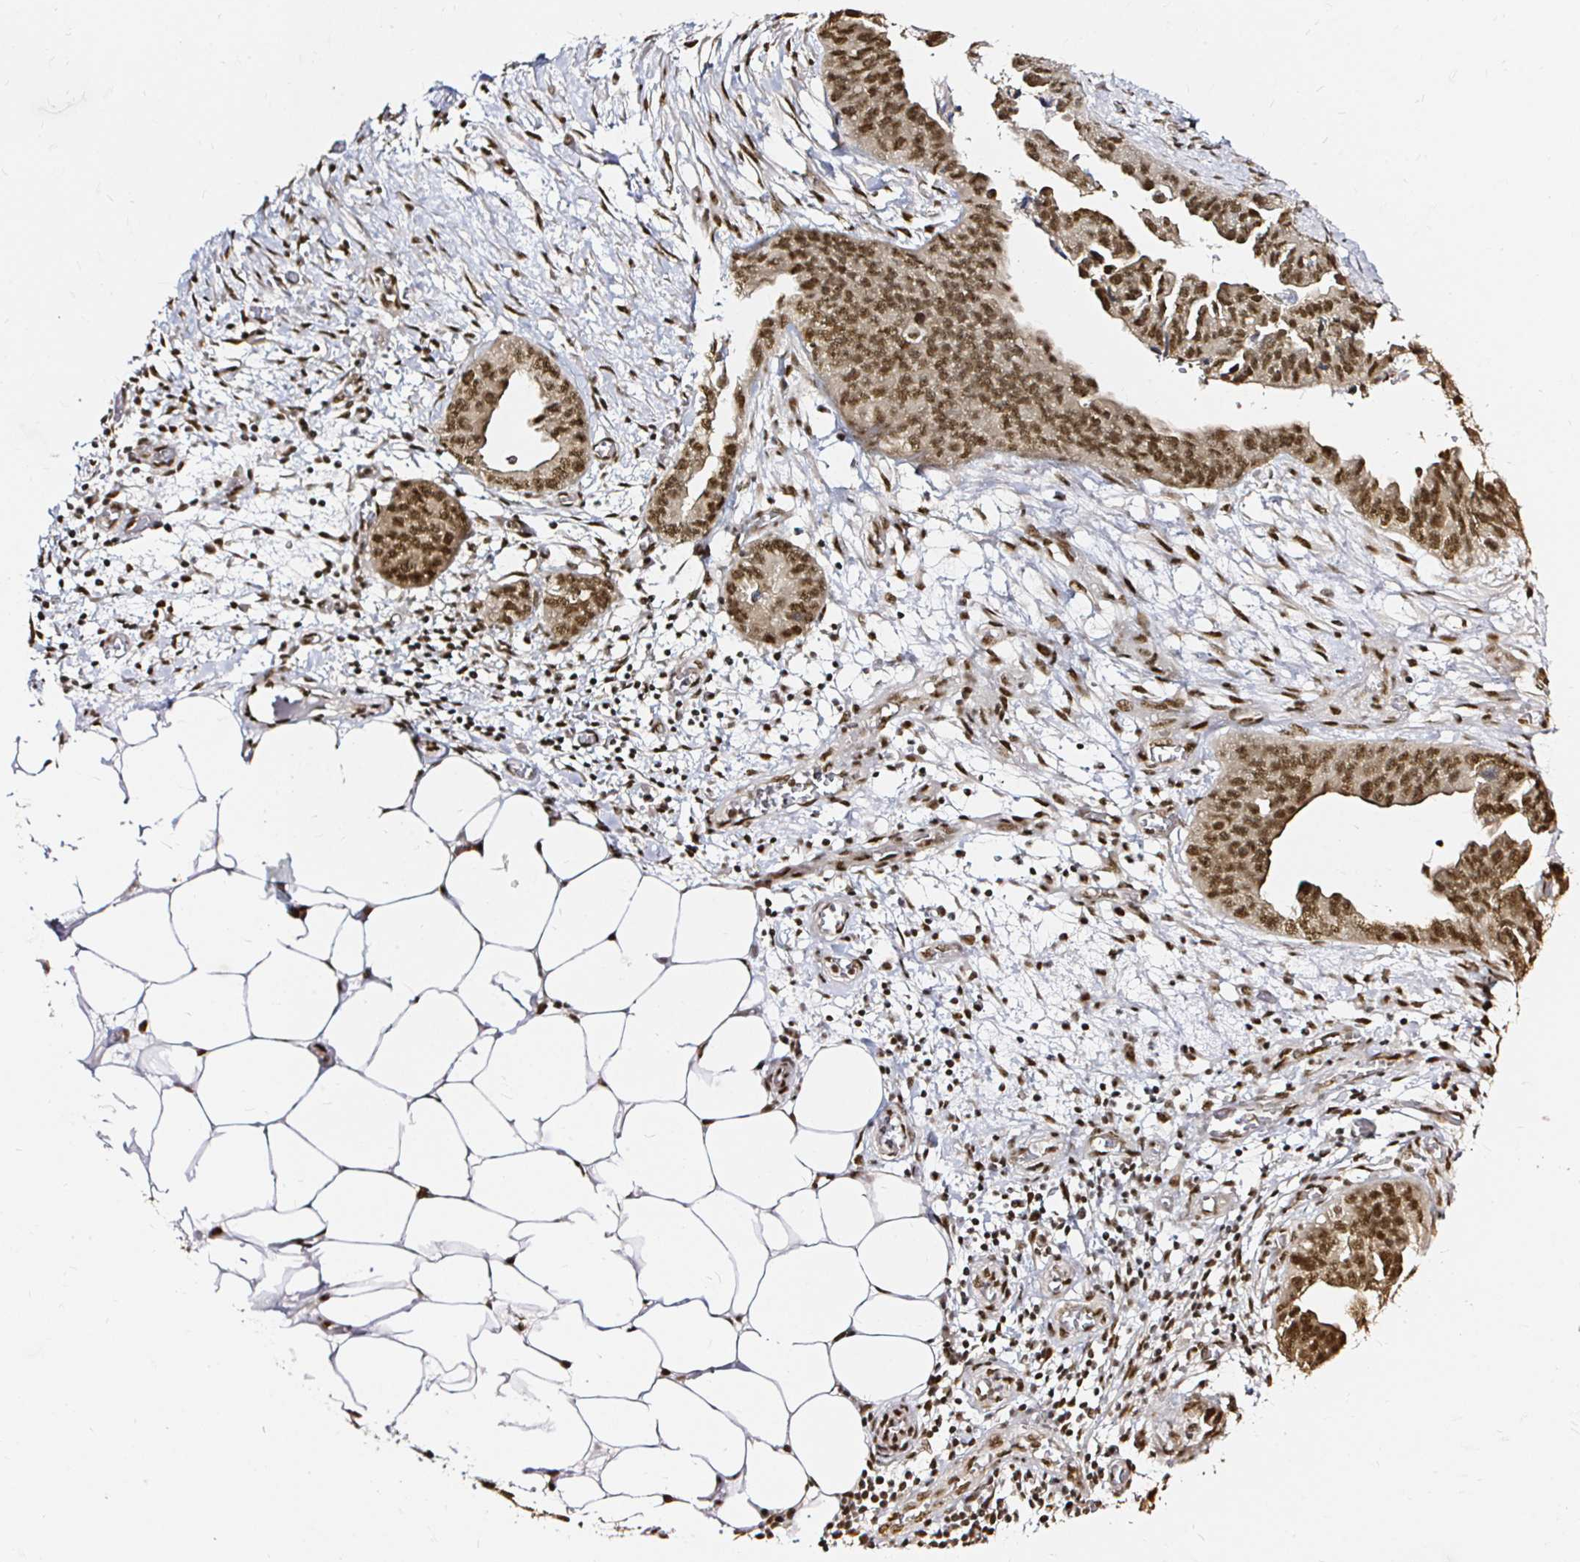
{"staining": {"intensity": "moderate", "quantity": ">75%", "location": "nuclear"}, "tissue": "ovarian cancer", "cell_type": "Tumor cells", "image_type": "cancer", "snomed": [{"axis": "morphology", "description": "Cystadenocarcinoma, serous, NOS"}, {"axis": "topography", "description": "Ovary"}], "caption": "DAB (3,3'-diaminobenzidine) immunohistochemical staining of ovarian cancer (serous cystadenocarcinoma) exhibits moderate nuclear protein positivity in about >75% of tumor cells.", "gene": "SNRPC", "patient": {"sex": "female", "age": 75}}